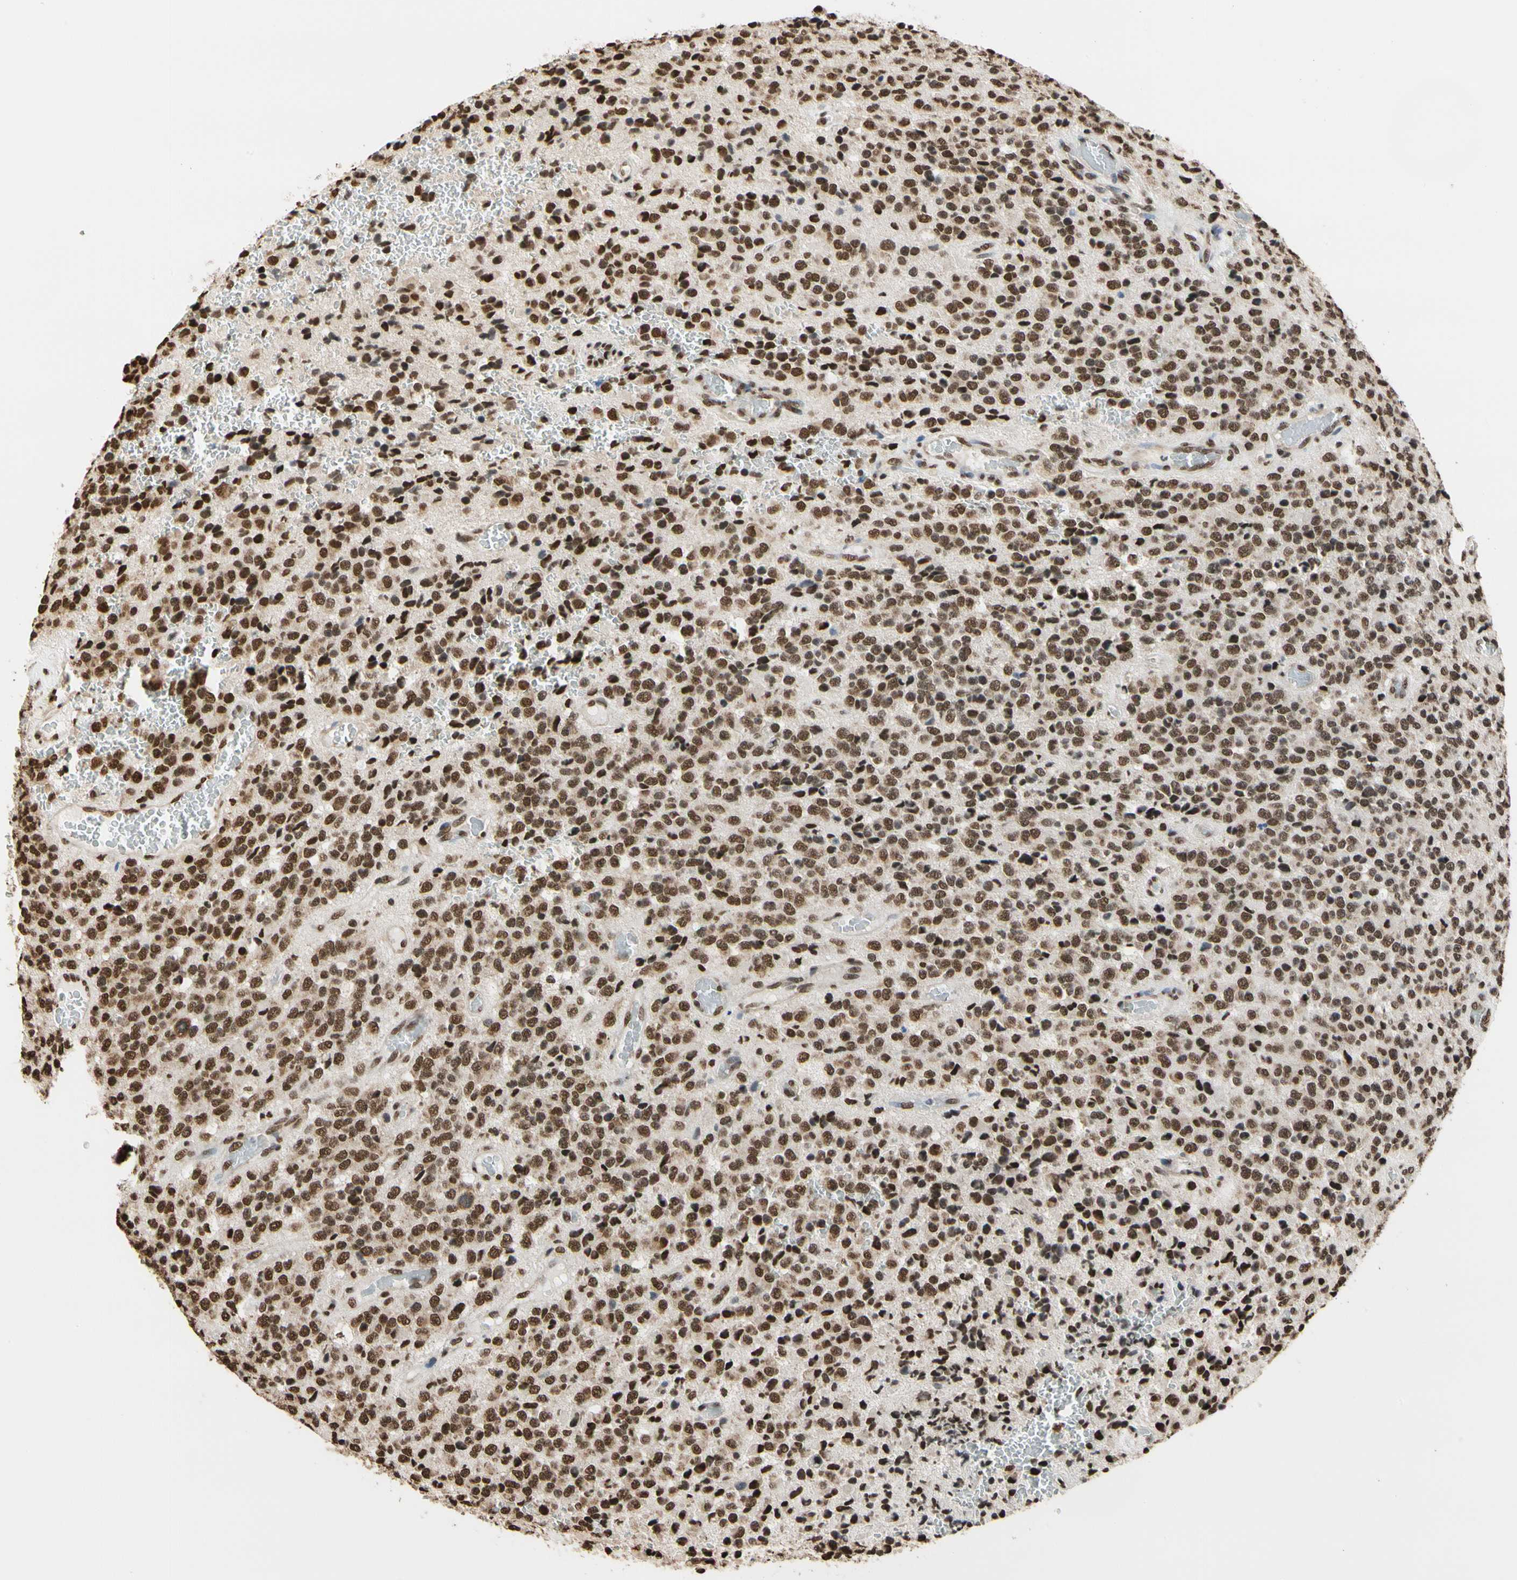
{"staining": {"intensity": "strong", "quantity": ">75%", "location": "nuclear"}, "tissue": "glioma", "cell_type": "Tumor cells", "image_type": "cancer", "snomed": [{"axis": "morphology", "description": "Glioma, malignant, High grade"}, {"axis": "topography", "description": "pancreas cauda"}], "caption": "Human high-grade glioma (malignant) stained with a protein marker exhibits strong staining in tumor cells.", "gene": "HNRNPK", "patient": {"sex": "male", "age": 60}}